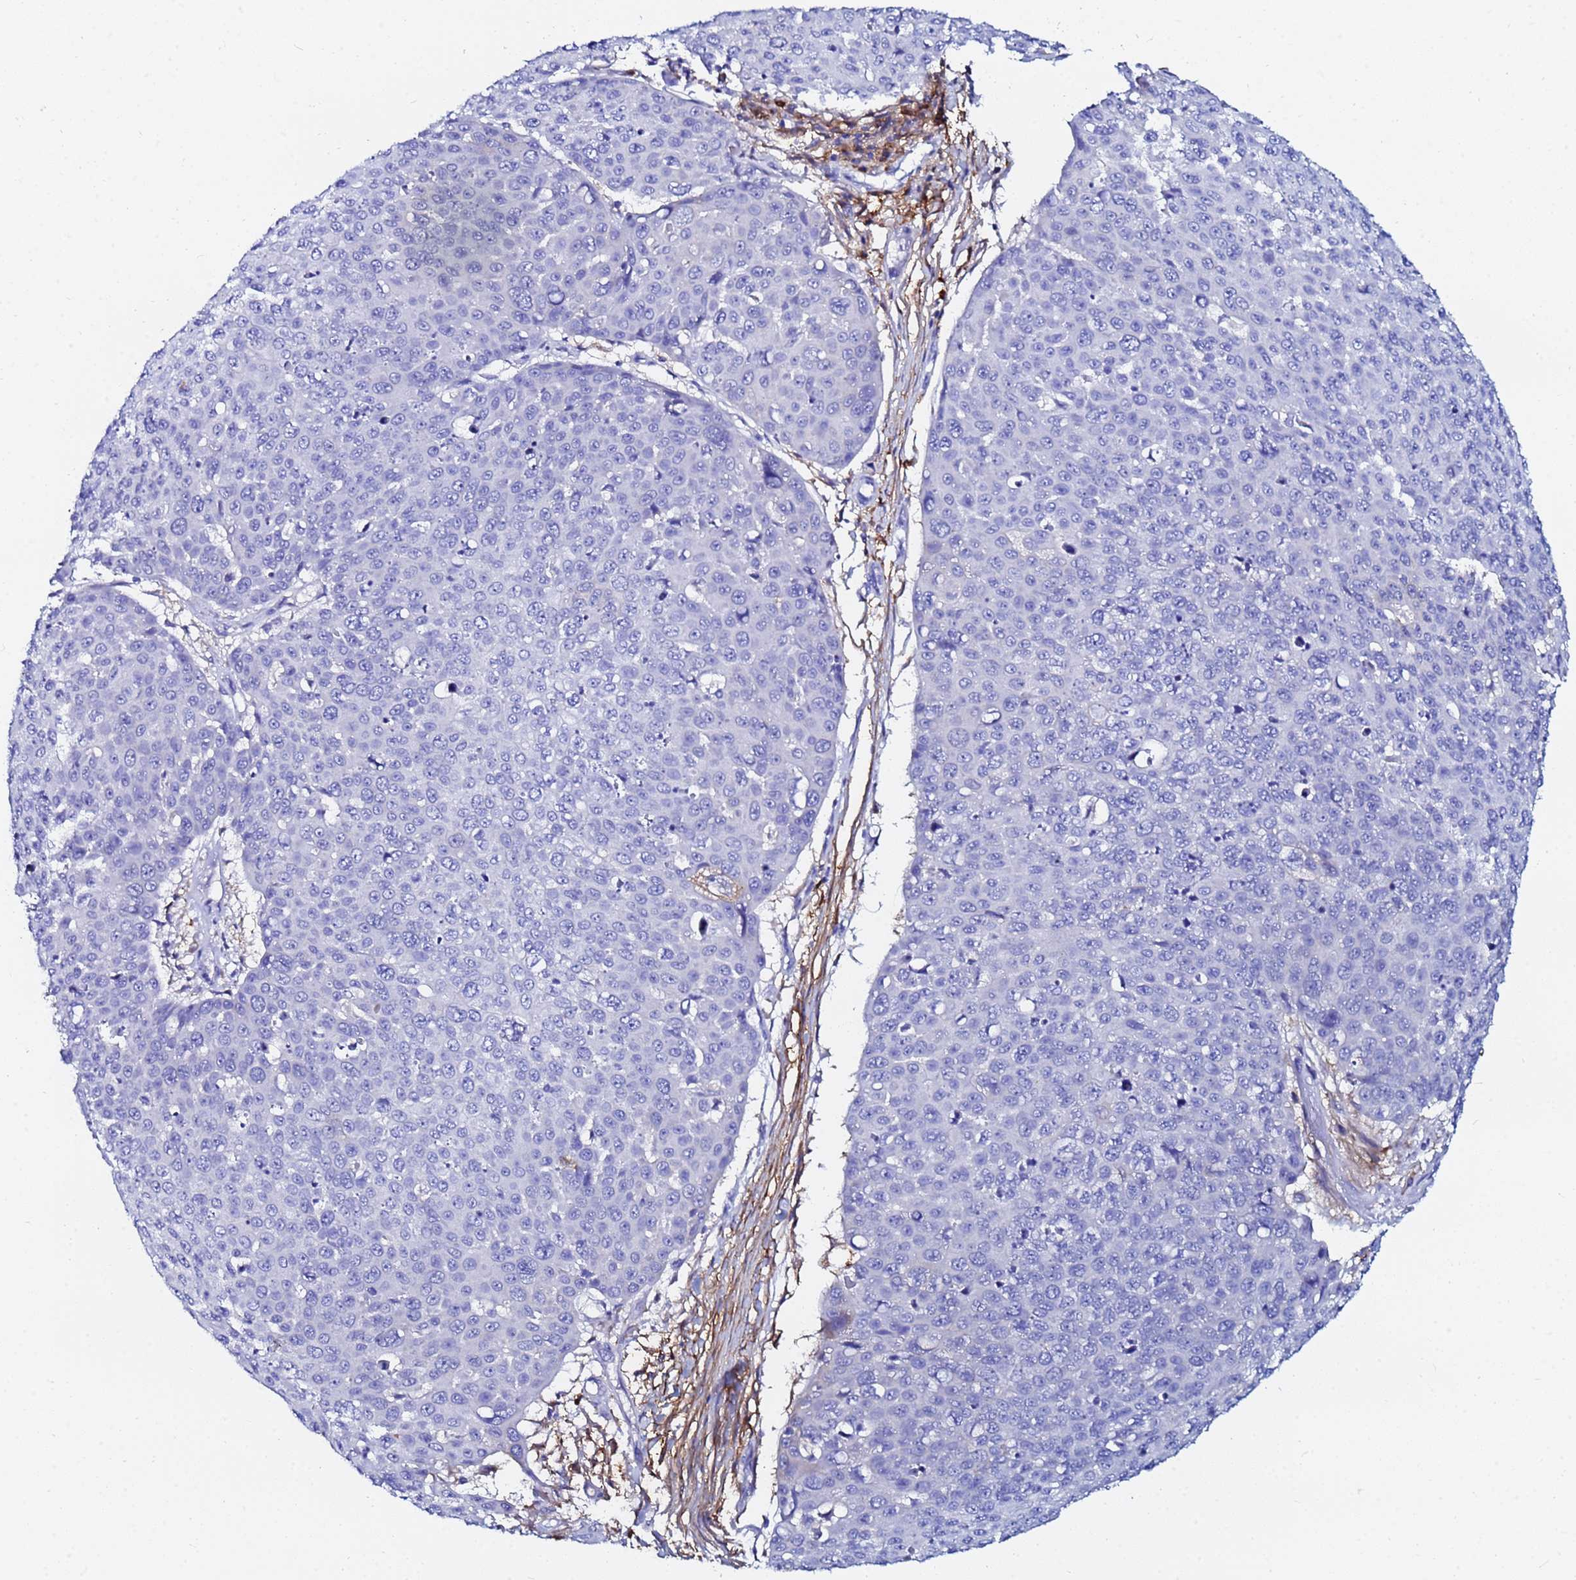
{"staining": {"intensity": "negative", "quantity": "none", "location": "none"}, "tissue": "skin cancer", "cell_type": "Tumor cells", "image_type": "cancer", "snomed": [{"axis": "morphology", "description": "Squamous cell carcinoma, NOS"}, {"axis": "topography", "description": "Skin"}], "caption": "Immunohistochemical staining of skin cancer (squamous cell carcinoma) exhibits no significant expression in tumor cells.", "gene": "BASP1", "patient": {"sex": "male", "age": 71}}